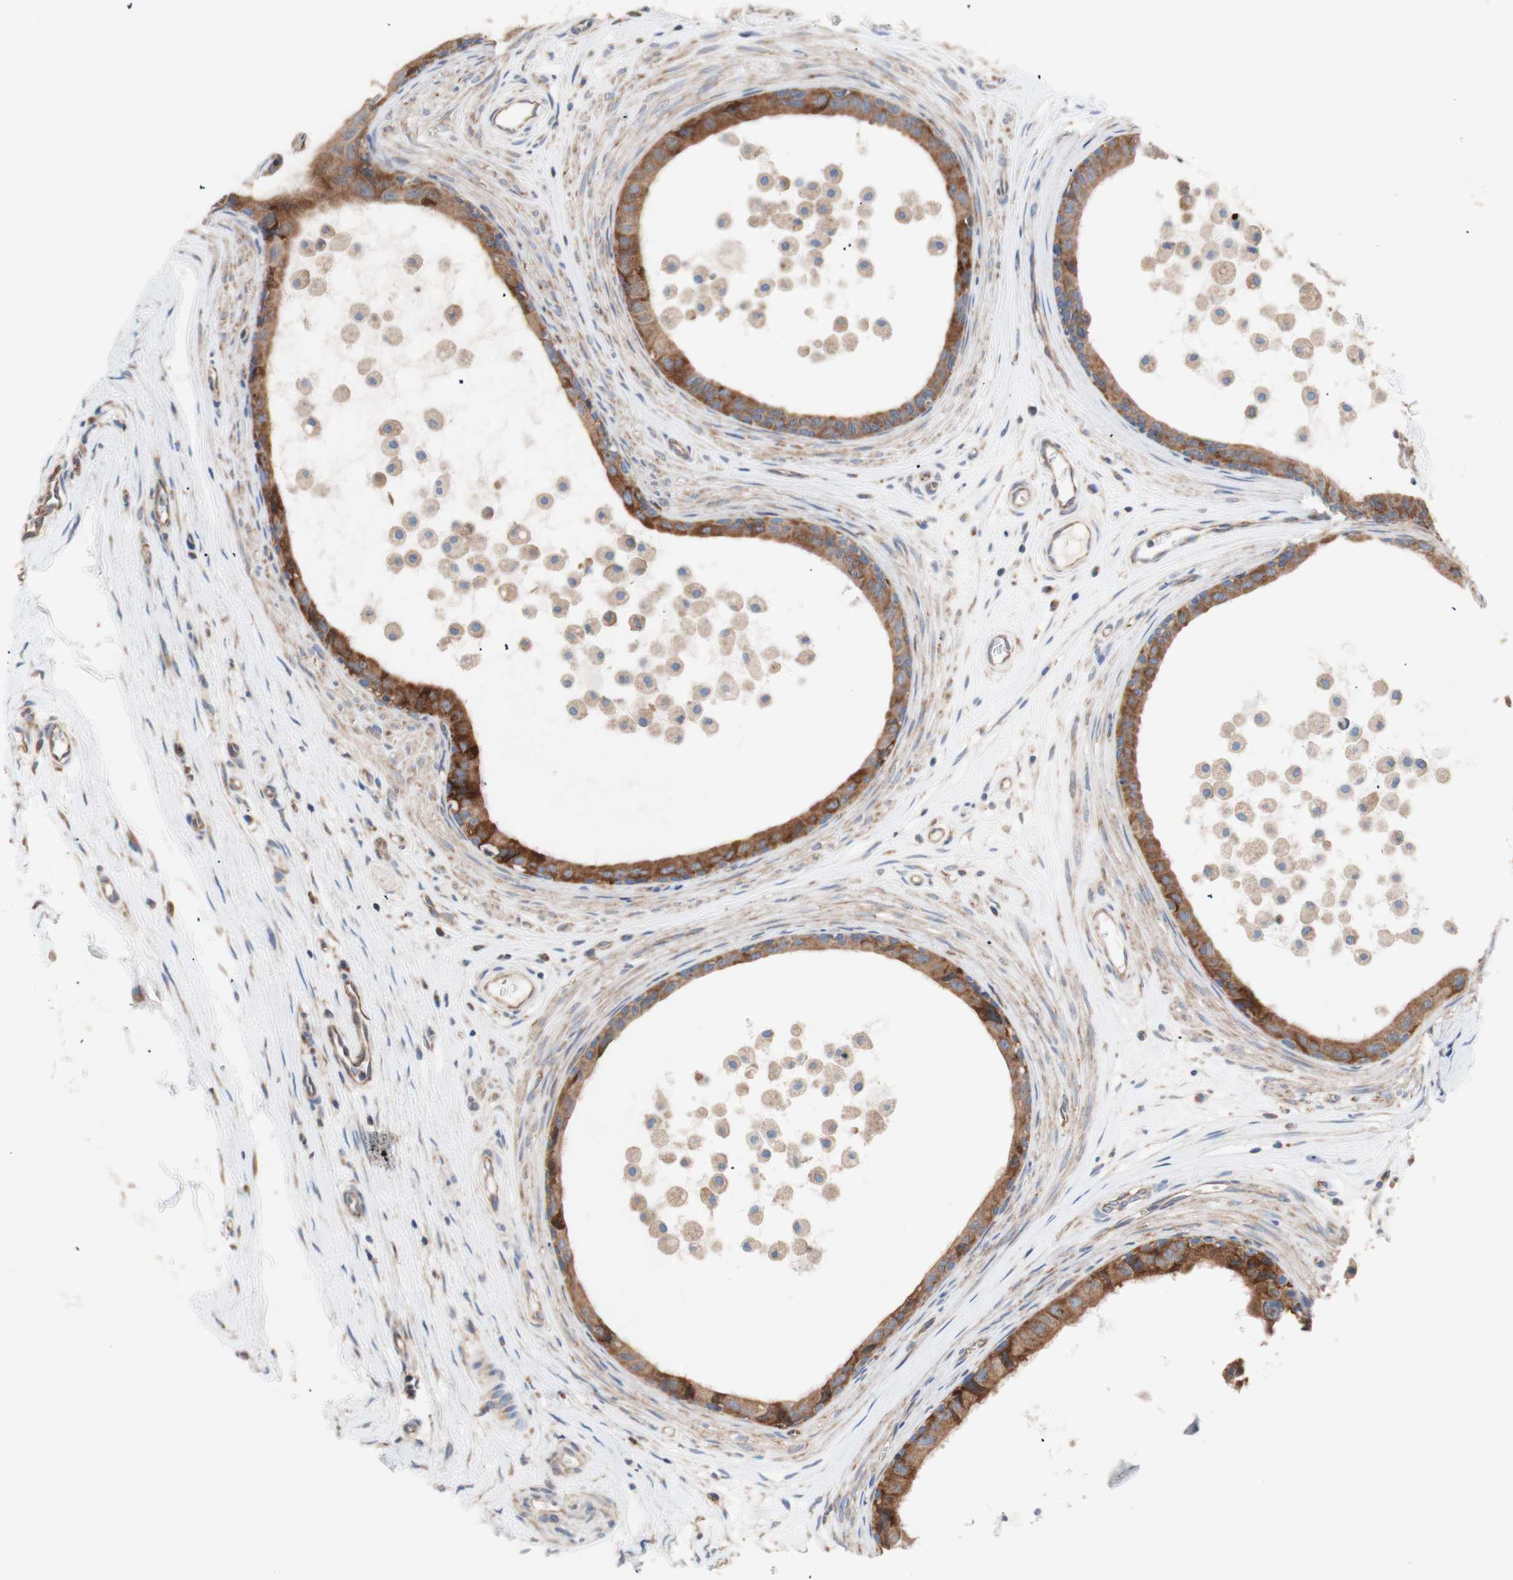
{"staining": {"intensity": "strong", "quantity": ">75%", "location": "cytoplasmic/membranous"}, "tissue": "epididymis", "cell_type": "Glandular cells", "image_type": "normal", "snomed": [{"axis": "morphology", "description": "Normal tissue, NOS"}, {"axis": "morphology", "description": "Inflammation, NOS"}, {"axis": "topography", "description": "Epididymis"}], "caption": "Immunohistochemical staining of normal epididymis shows >75% levels of strong cytoplasmic/membranous protein expression in about >75% of glandular cells.", "gene": "FMR1", "patient": {"sex": "male", "age": 85}}